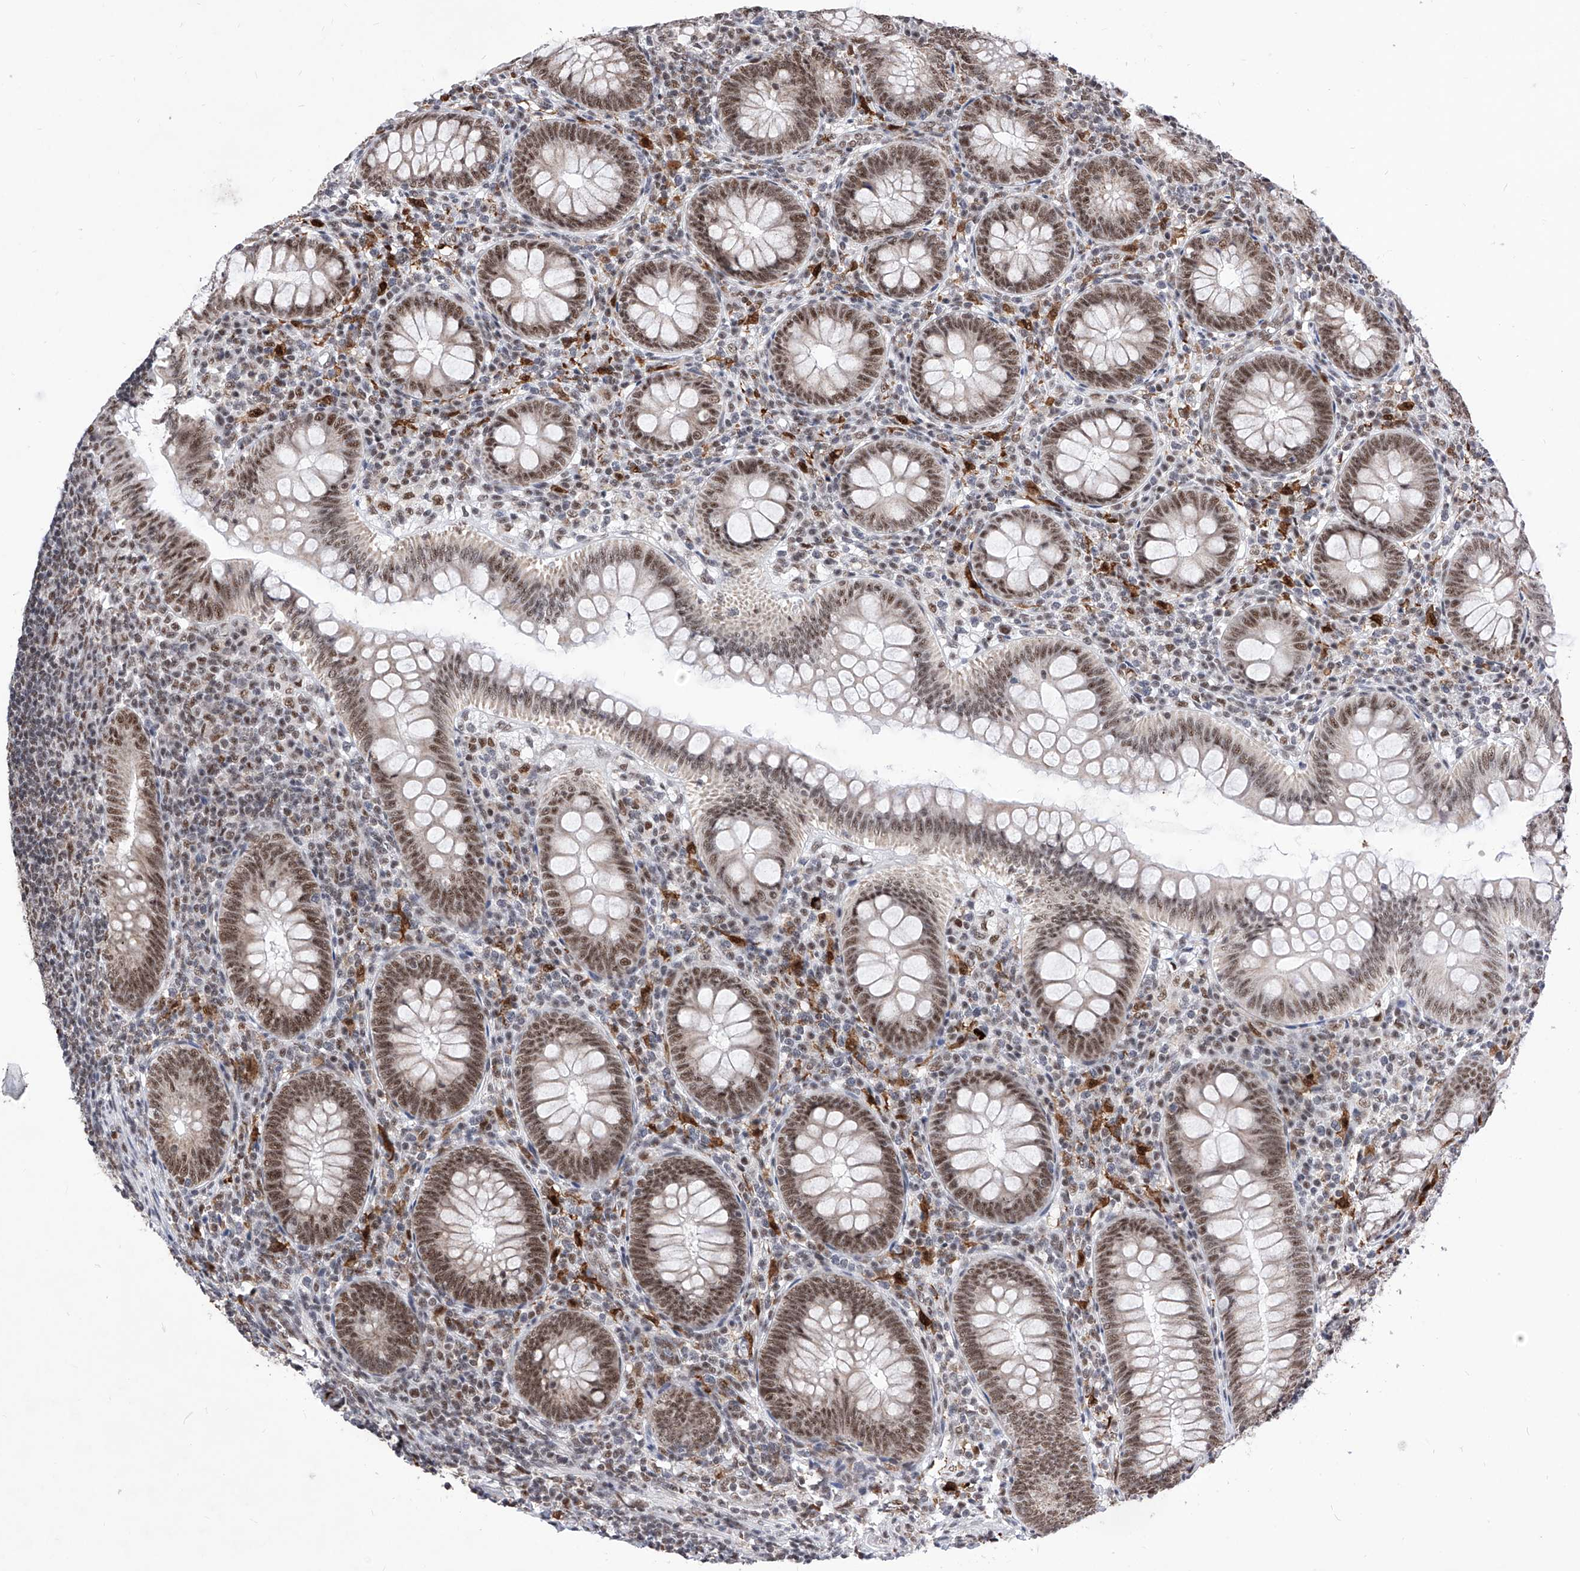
{"staining": {"intensity": "moderate", "quantity": ">75%", "location": "nuclear"}, "tissue": "appendix", "cell_type": "Glandular cells", "image_type": "normal", "snomed": [{"axis": "morphology", "description": "Normal tissue, NOS"}, {"axis": "topography", "description": "Appendix"}], "caption": "This is a photomicrograph of immunohistochemistry staining of benign appendix, which shows moderate staining in the nuclear of glandular cells.", "gene": "PHF5A", "patient": {"sex": "male", "age": 14}}